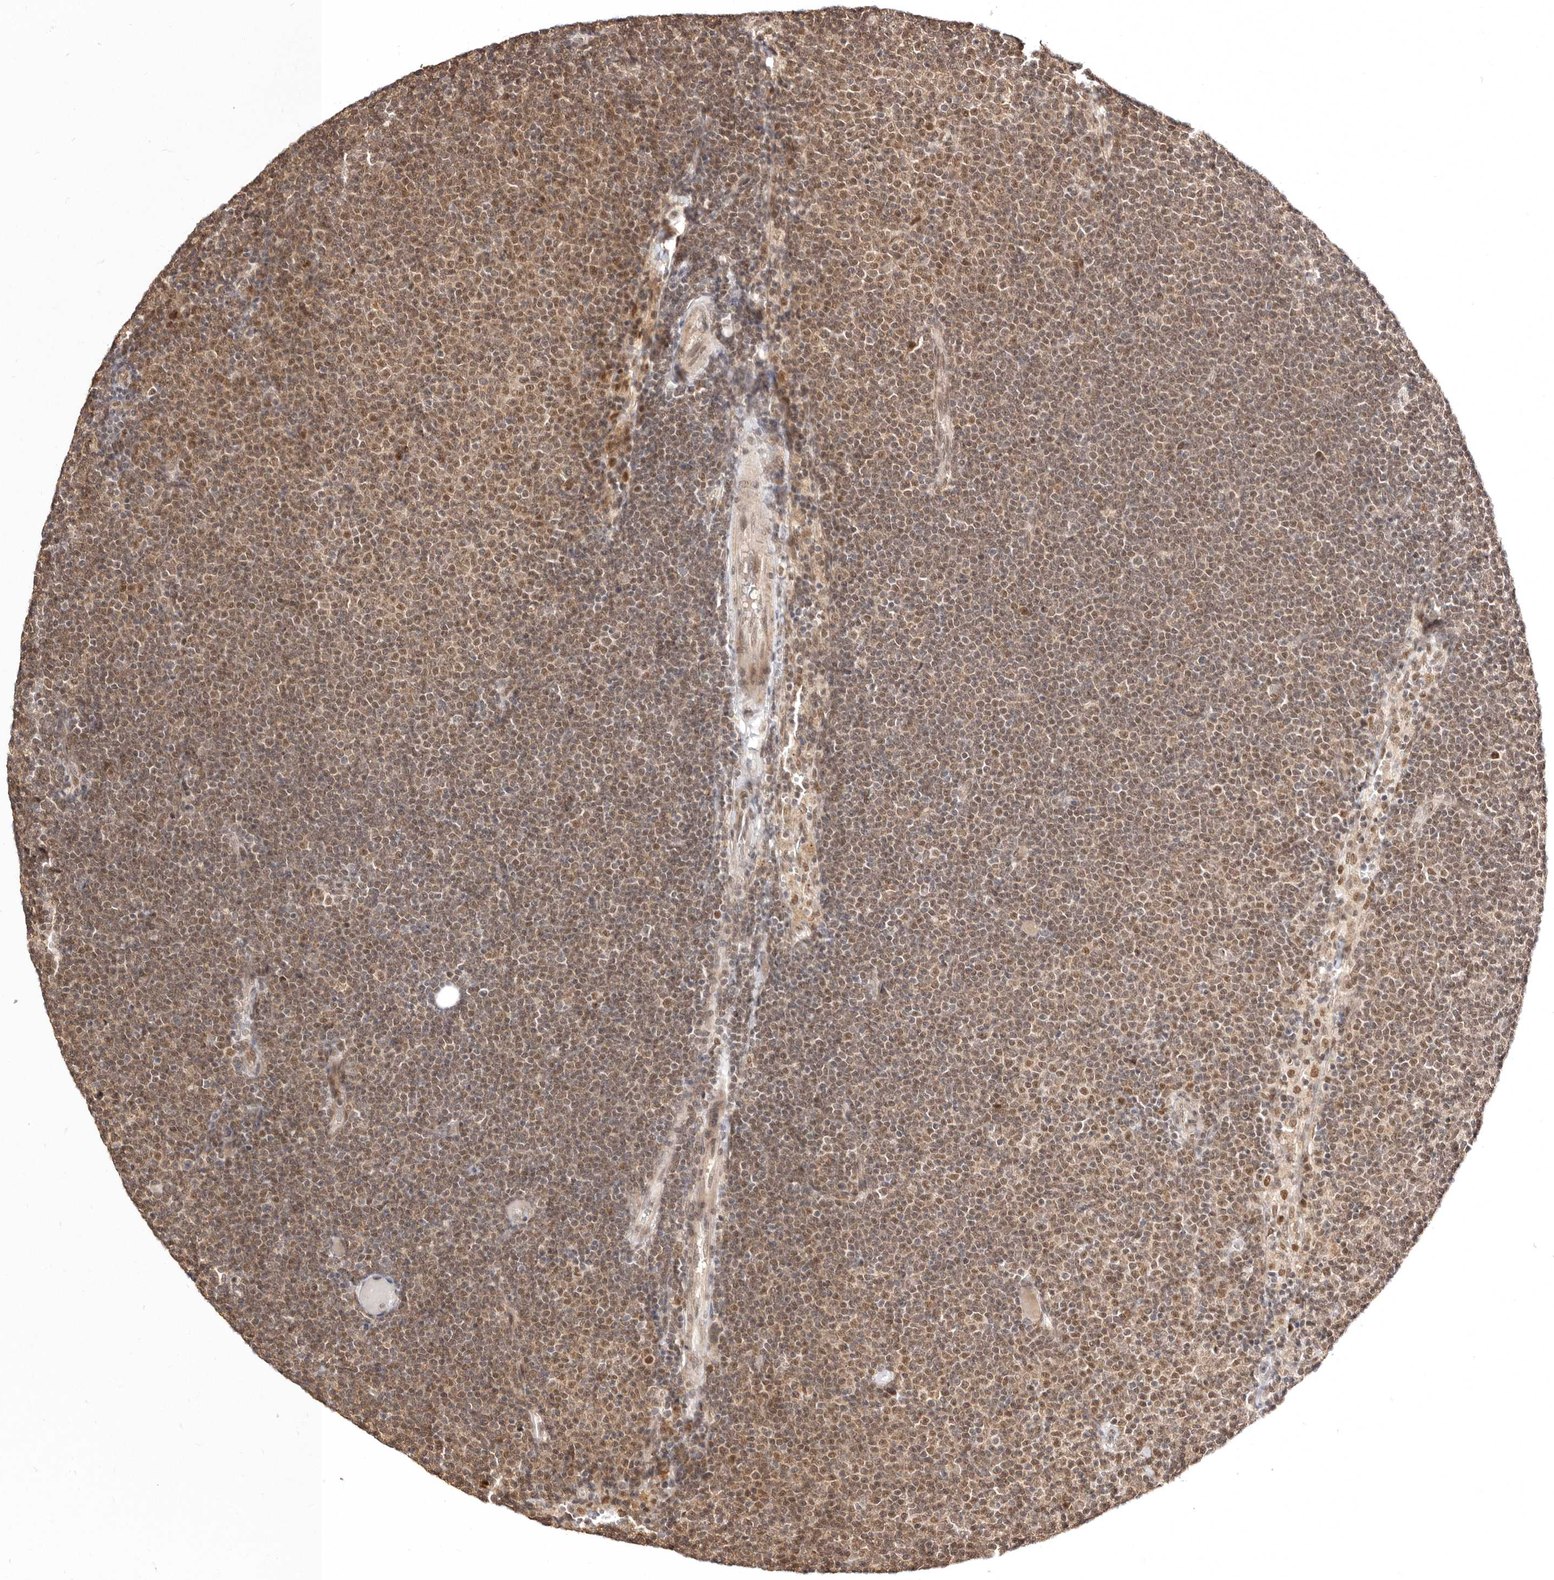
{"staining": {"intensity": "moderate", "quantity": ">75%", "location": "nuclear"}, "tissue": "lymphoma", "cell_type": "Tumor cells", "image_type": "cancer", "snomed": [{"axis": "morphology", "description": "Malignant lymphoma, non-Hodgkin's type, Low grade"}, {"axis": "topography", "description": "Lymph node"}], "caption": "Immunohistochemistry (IHC) of human lymphoma demonstrates medium levels of moderate nuclear positivity in about >75% of tumor cells. (DAB (3,3'-diaminobenzidine) = brown stain, brightfield microscopy at high magnification).", "gene": "MED8", "patient": {"sex": "female", "age": 53}}